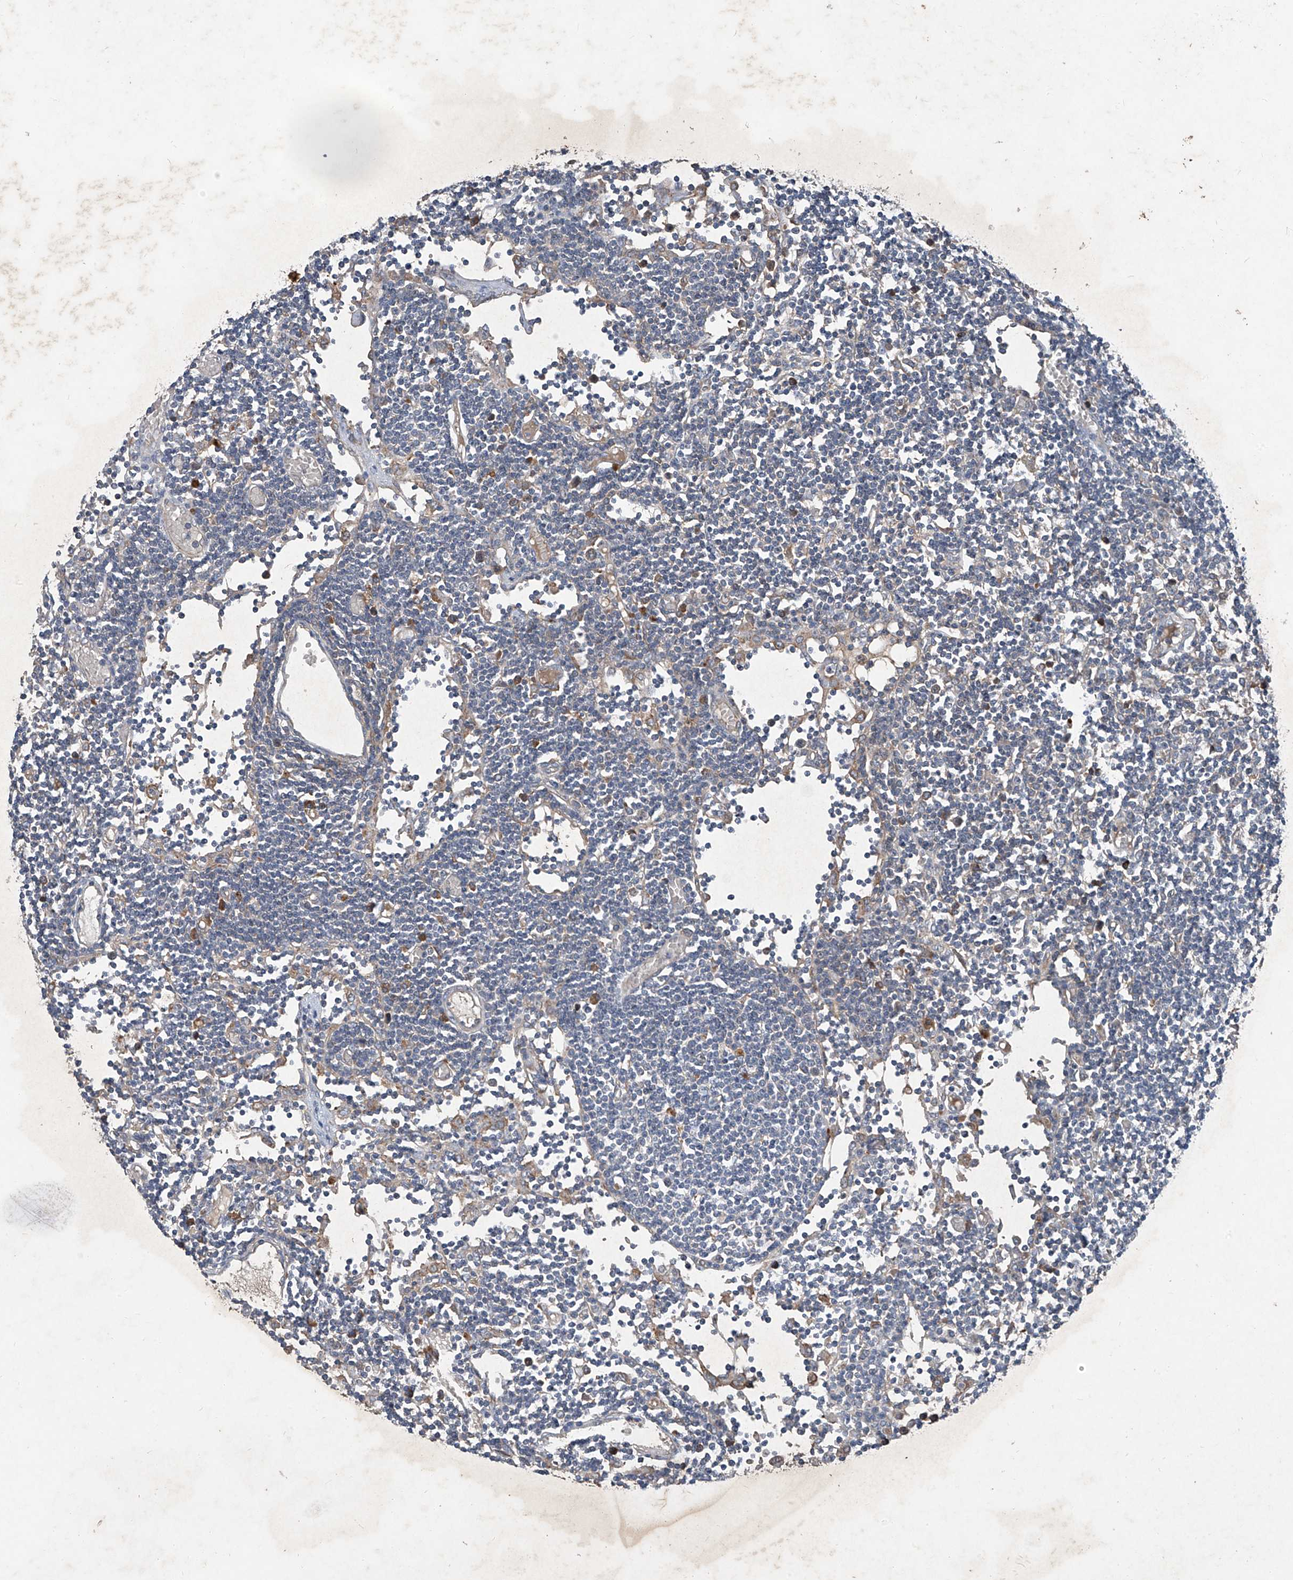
{"staining": {"intensity": "strong", "quantity": "<25%", "location": "cytoplasmic/membranous"}, "tissue": "lymph node", "cell_type": "Non-germinal center cells", "image_type": "normal", "snomed": [{"axis": "morphology", "description": "Normal tissue, NOS"}, {"axis": "topography", "description": "Lymph node"}], "caption": "Lymph node stained with a protein marker demonstrates strong staining in non-germinal center cells.", "gene": "FOXRED2", "patient": {"sex": "female", "age": 11}}